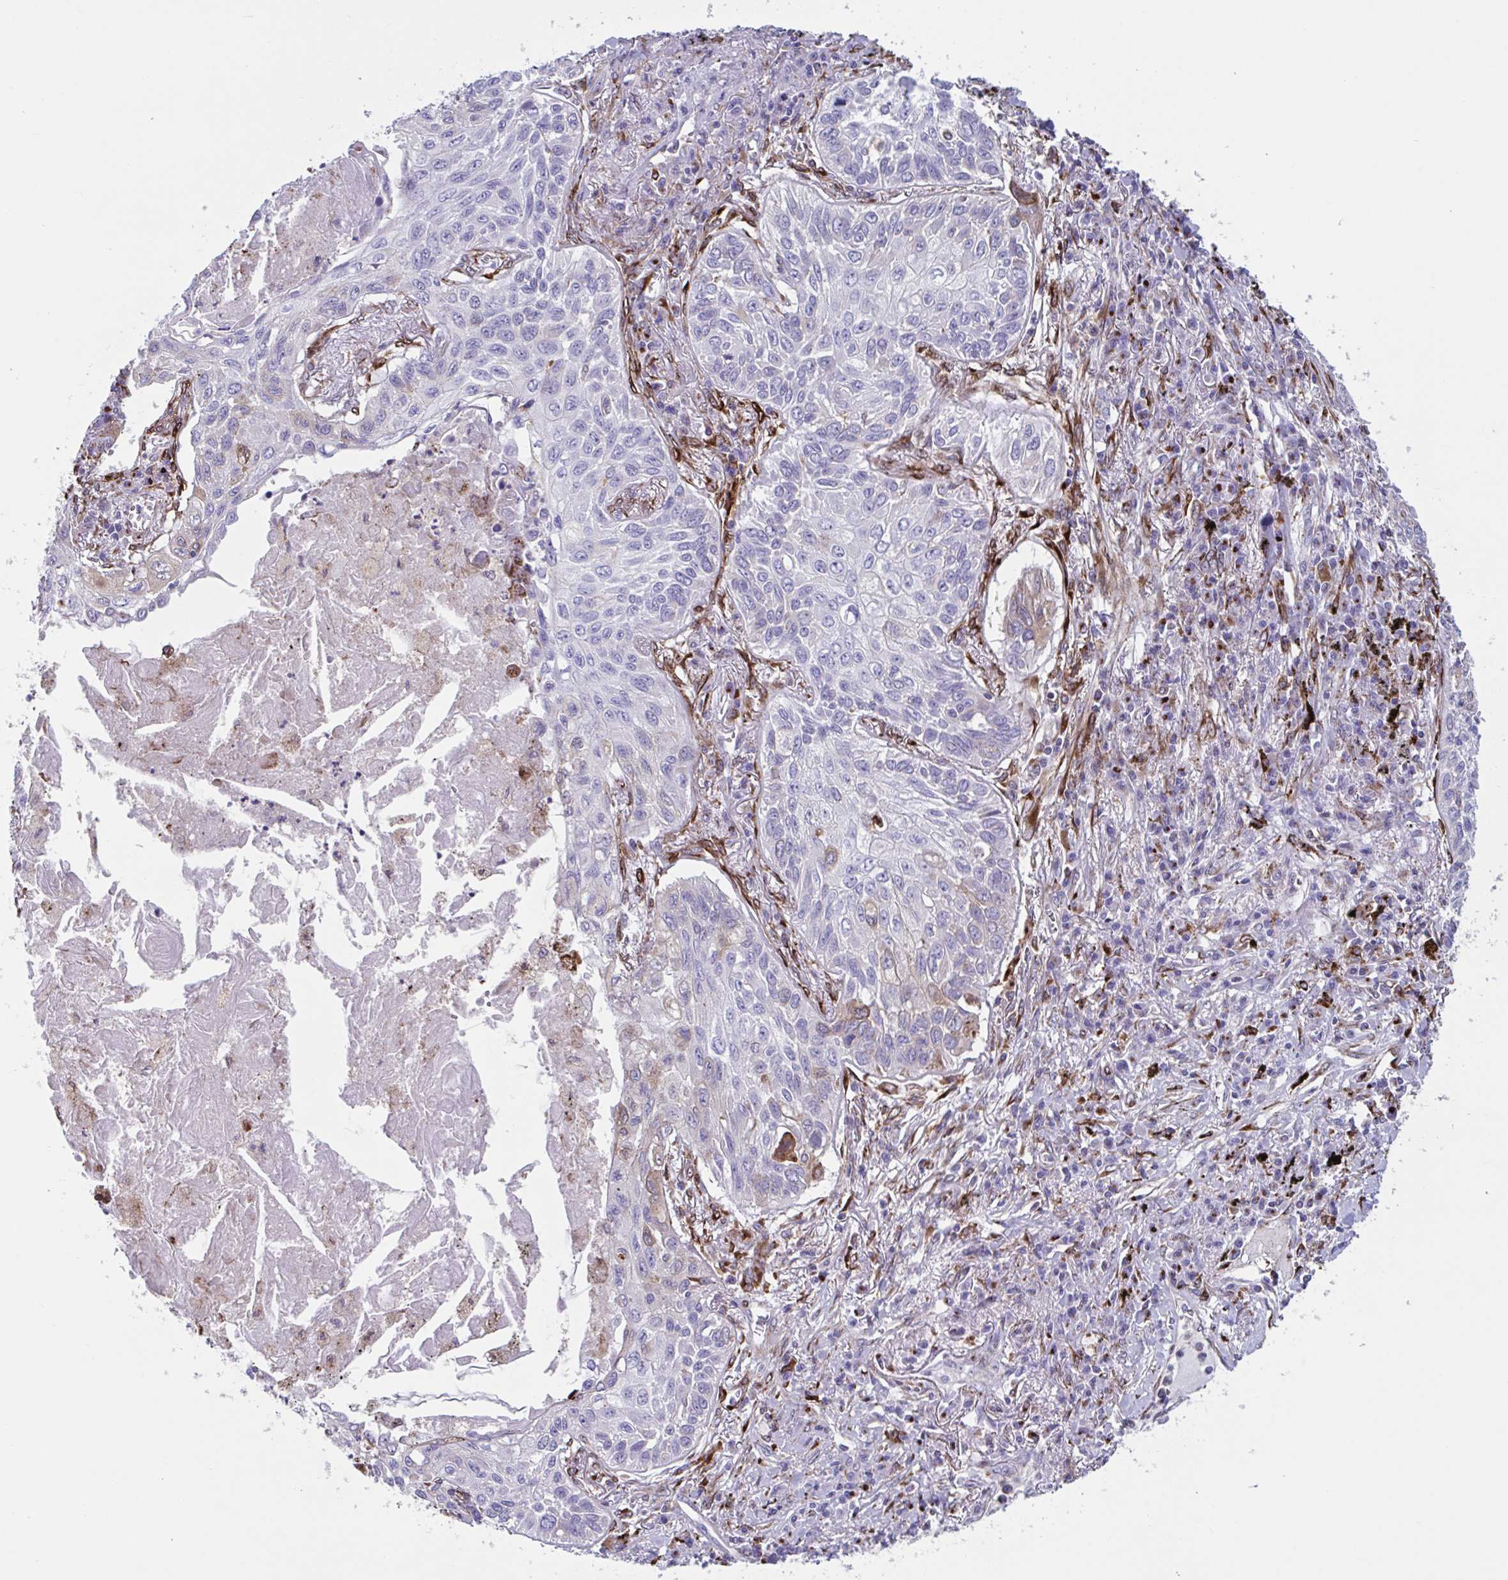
{"staining": {"intensity": "negative", "quantity": "none", "location": "none"}, "tissue": "lung cancer", "cell_type": "Tumor cells", "image_type": "cancer", "snomed": [{"axis": "morphology", "description": "Squamous cell carcinoma, NOS"}, {"axis": "topography", "description": "Lung"}], "caption": "A micrograph of human lung cancer (squamous cell carcinoma) is negative for staining in tumor cells. The staining is performed using DAB (3,3'-diaminobenzidine) brown chromogen with nuclei counter-stained in using hematoxylin.", "gene": "RFK", "patient": {"sex": "male", "age": 75}}